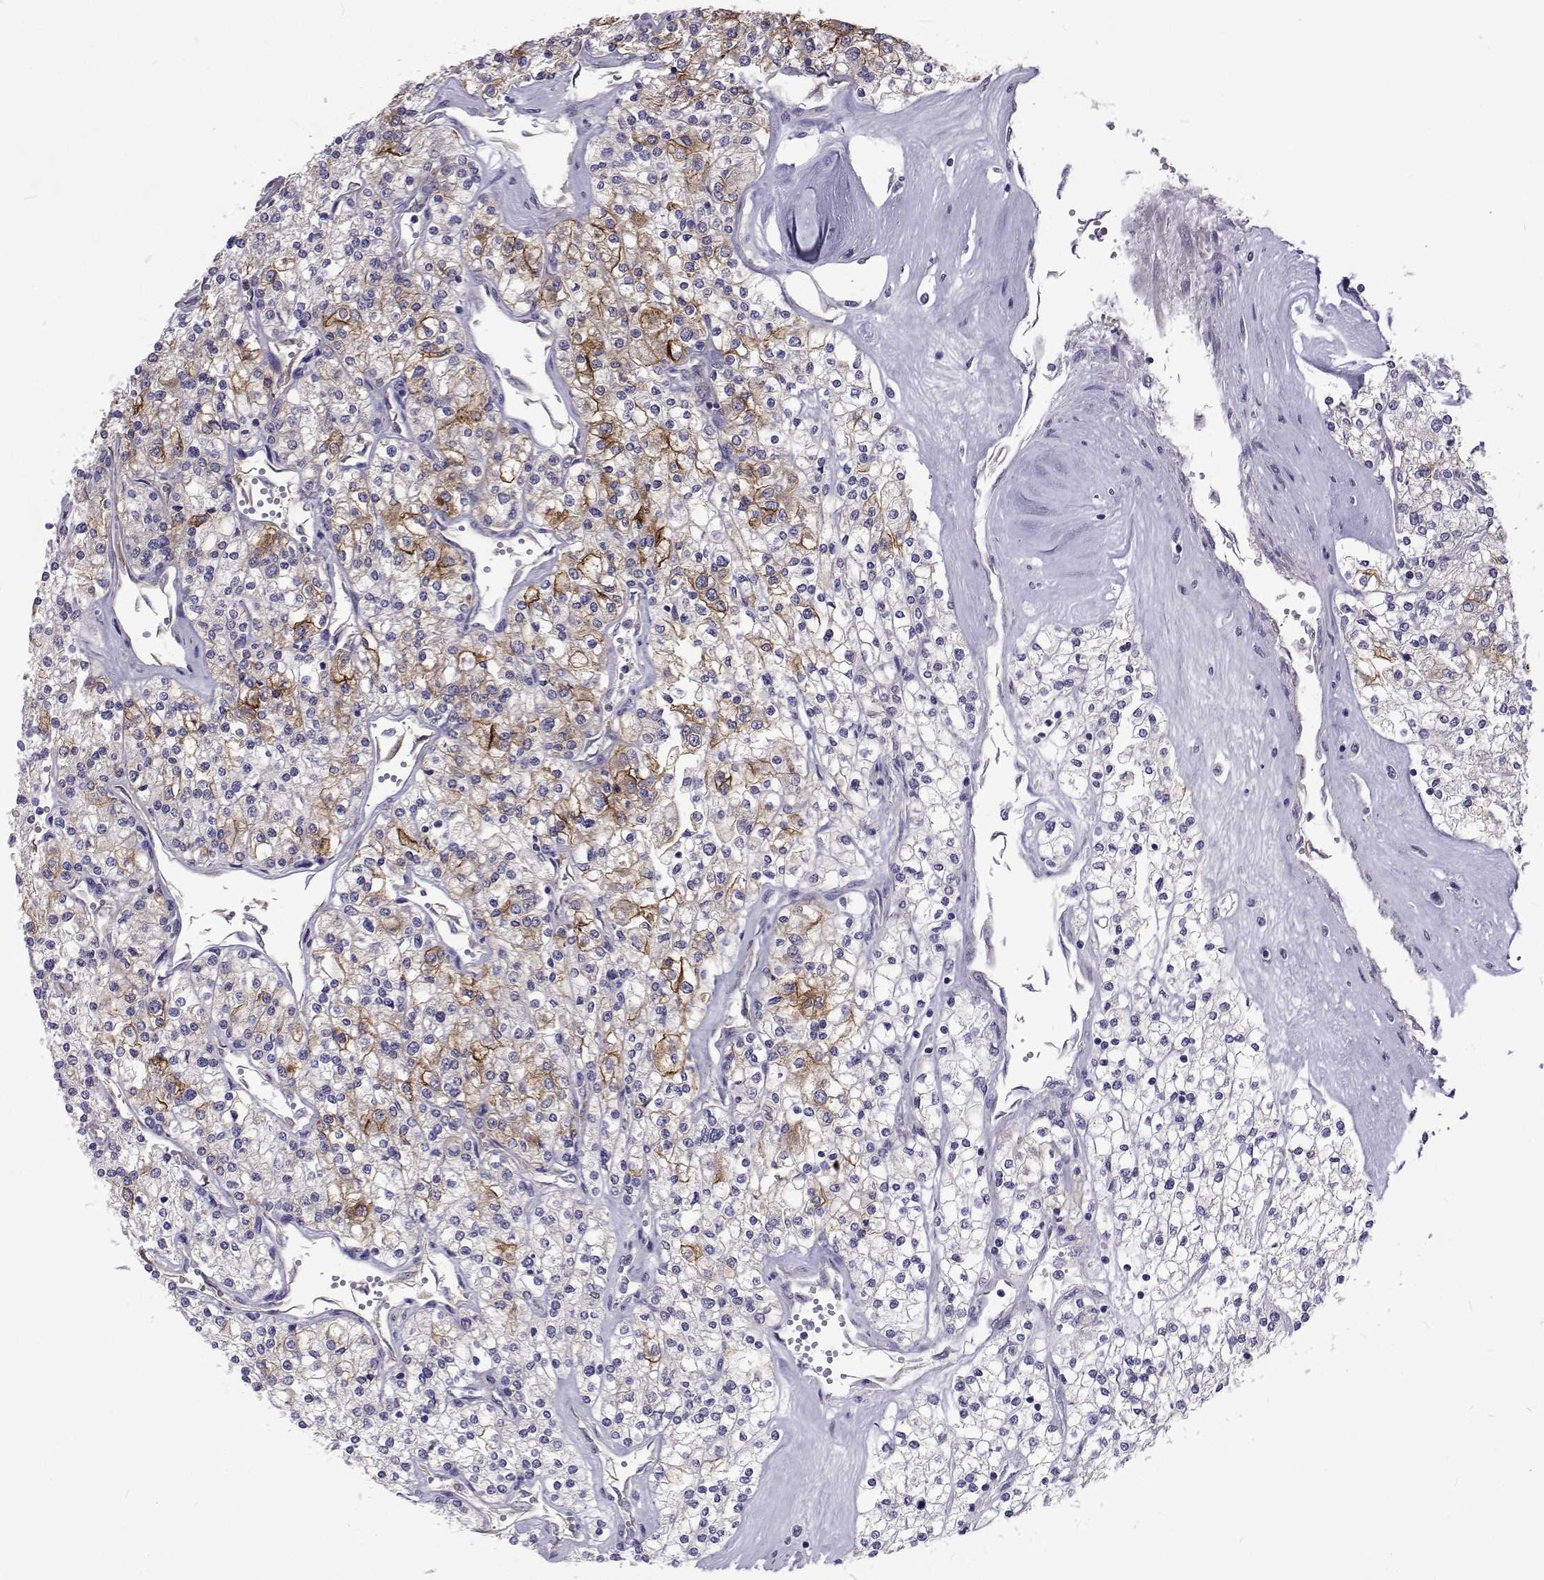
{"staining": {"intensity": "moderate", "quantity": "<25%", "location": "cytoplasmic/membranous"}, "tissue": "renal cancer", "cell_type": "Tumor cells", "image_type": "cancer", "snomed": [{"axis": "morphology", "description": "Adenocarcinoma, NOS"}, {"axis": "topography", "description": "Kidney"}], "caption": "Immunohistochemistry (DAB) staining of renal adenocarcinoma displays moderate cytoplasmic/membranous protein expression in about <25% of tumor cells.", "gene": "NPR3", "patient": {"sex": "male", "age": 80}}